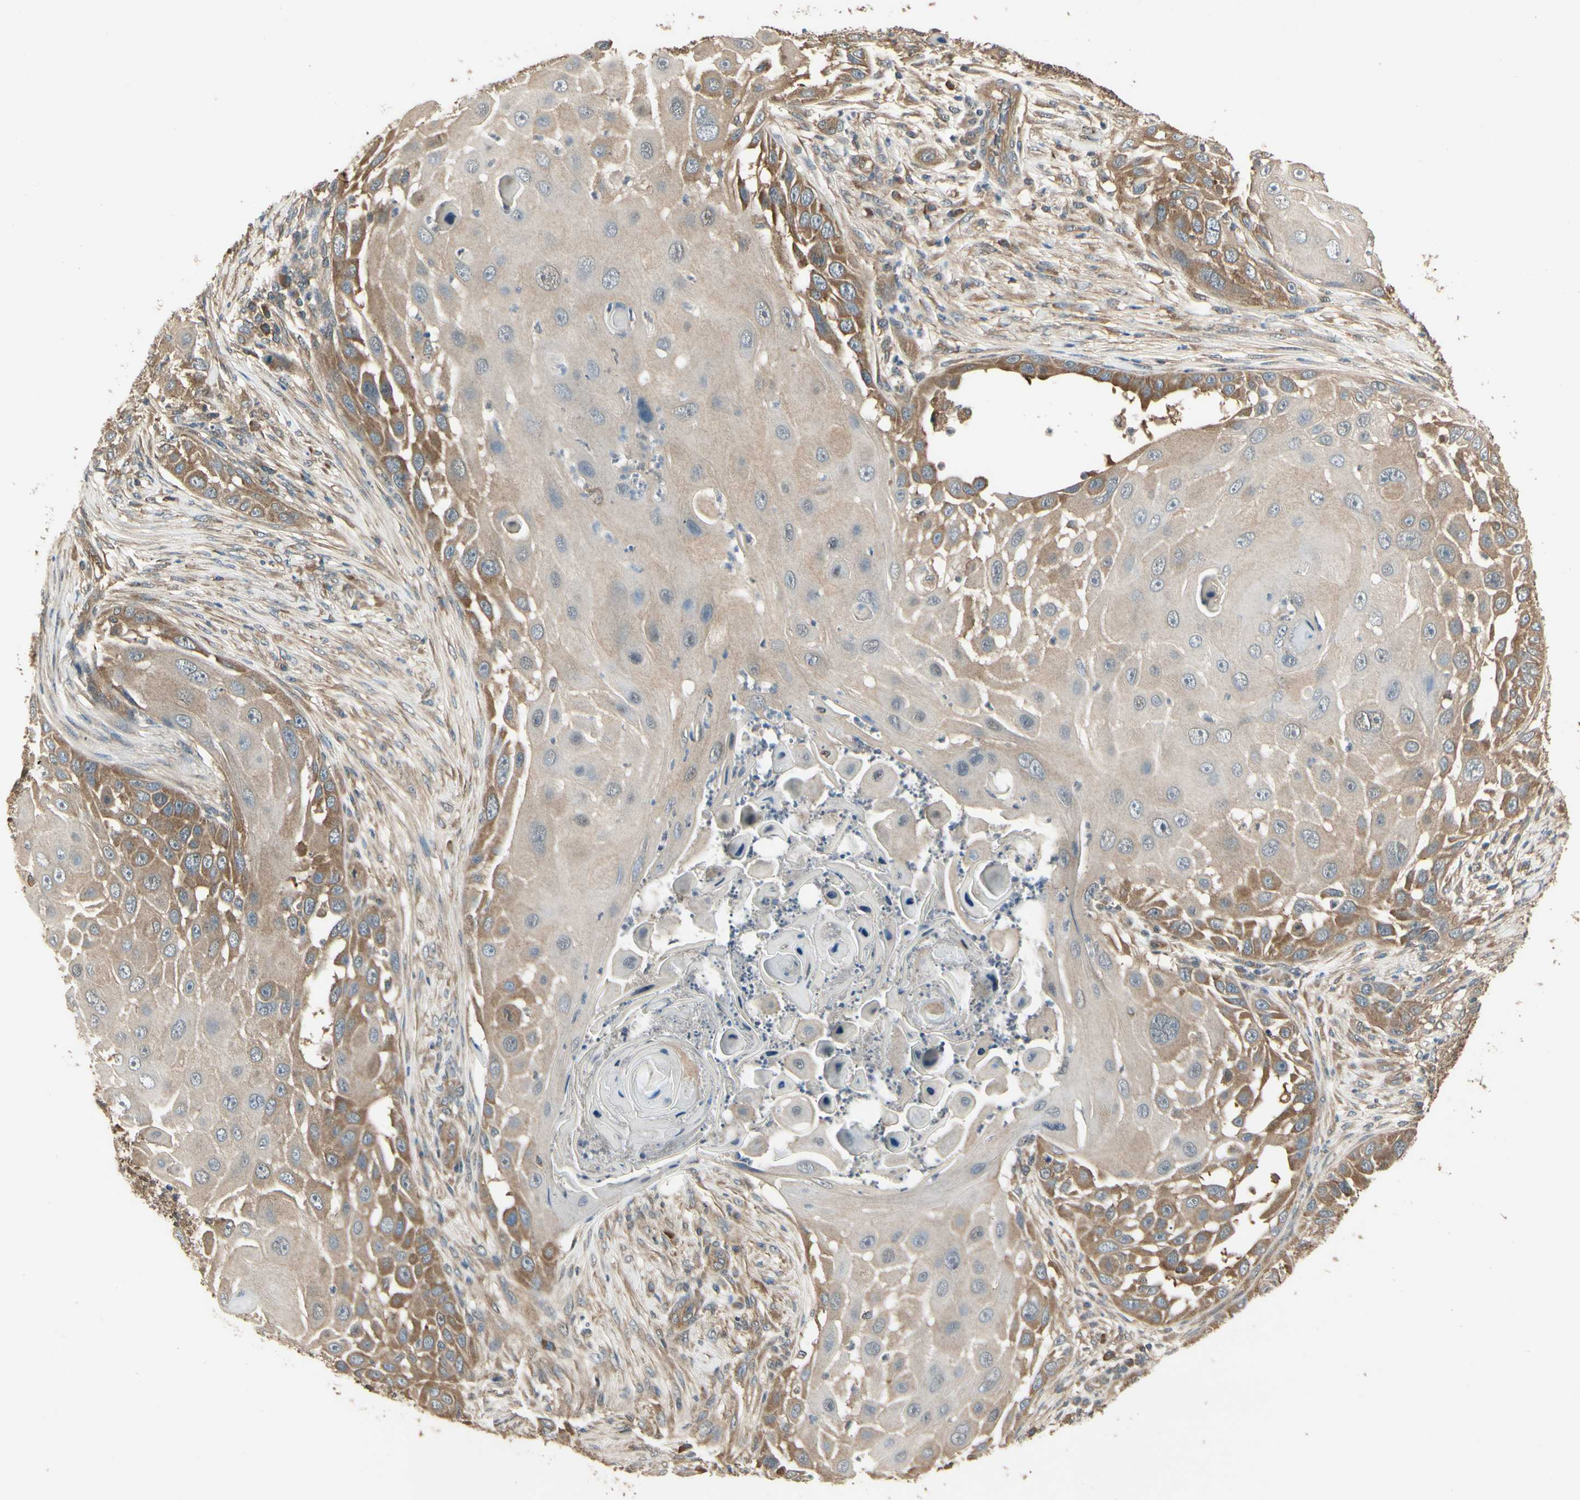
{"staining": {"intensity": "moderate", "quantity": ">75%", "location": "cytoplasmic/membranous"}, "tissue": "skin cancer", "cell_type": "Tumor cells", "image_type": "cancer", "snomed": [{"axis": "morphology", "description": "Squamous cell carcinoma, NOS"}, {"axis": "topography", "description": "Skin"}], "caption": "A brown stain highlights moderate cytoplasmic/membranous expression of a protein in skin cancer (squamous cell carcinoma) tumor cells. The staining is performed using DAB brown chromogen to label protein expression. The nuclei are counter-stained blue using hematoxylin.", "gene": "CCT7", "patient": {"sex": "female", "age": 44}}